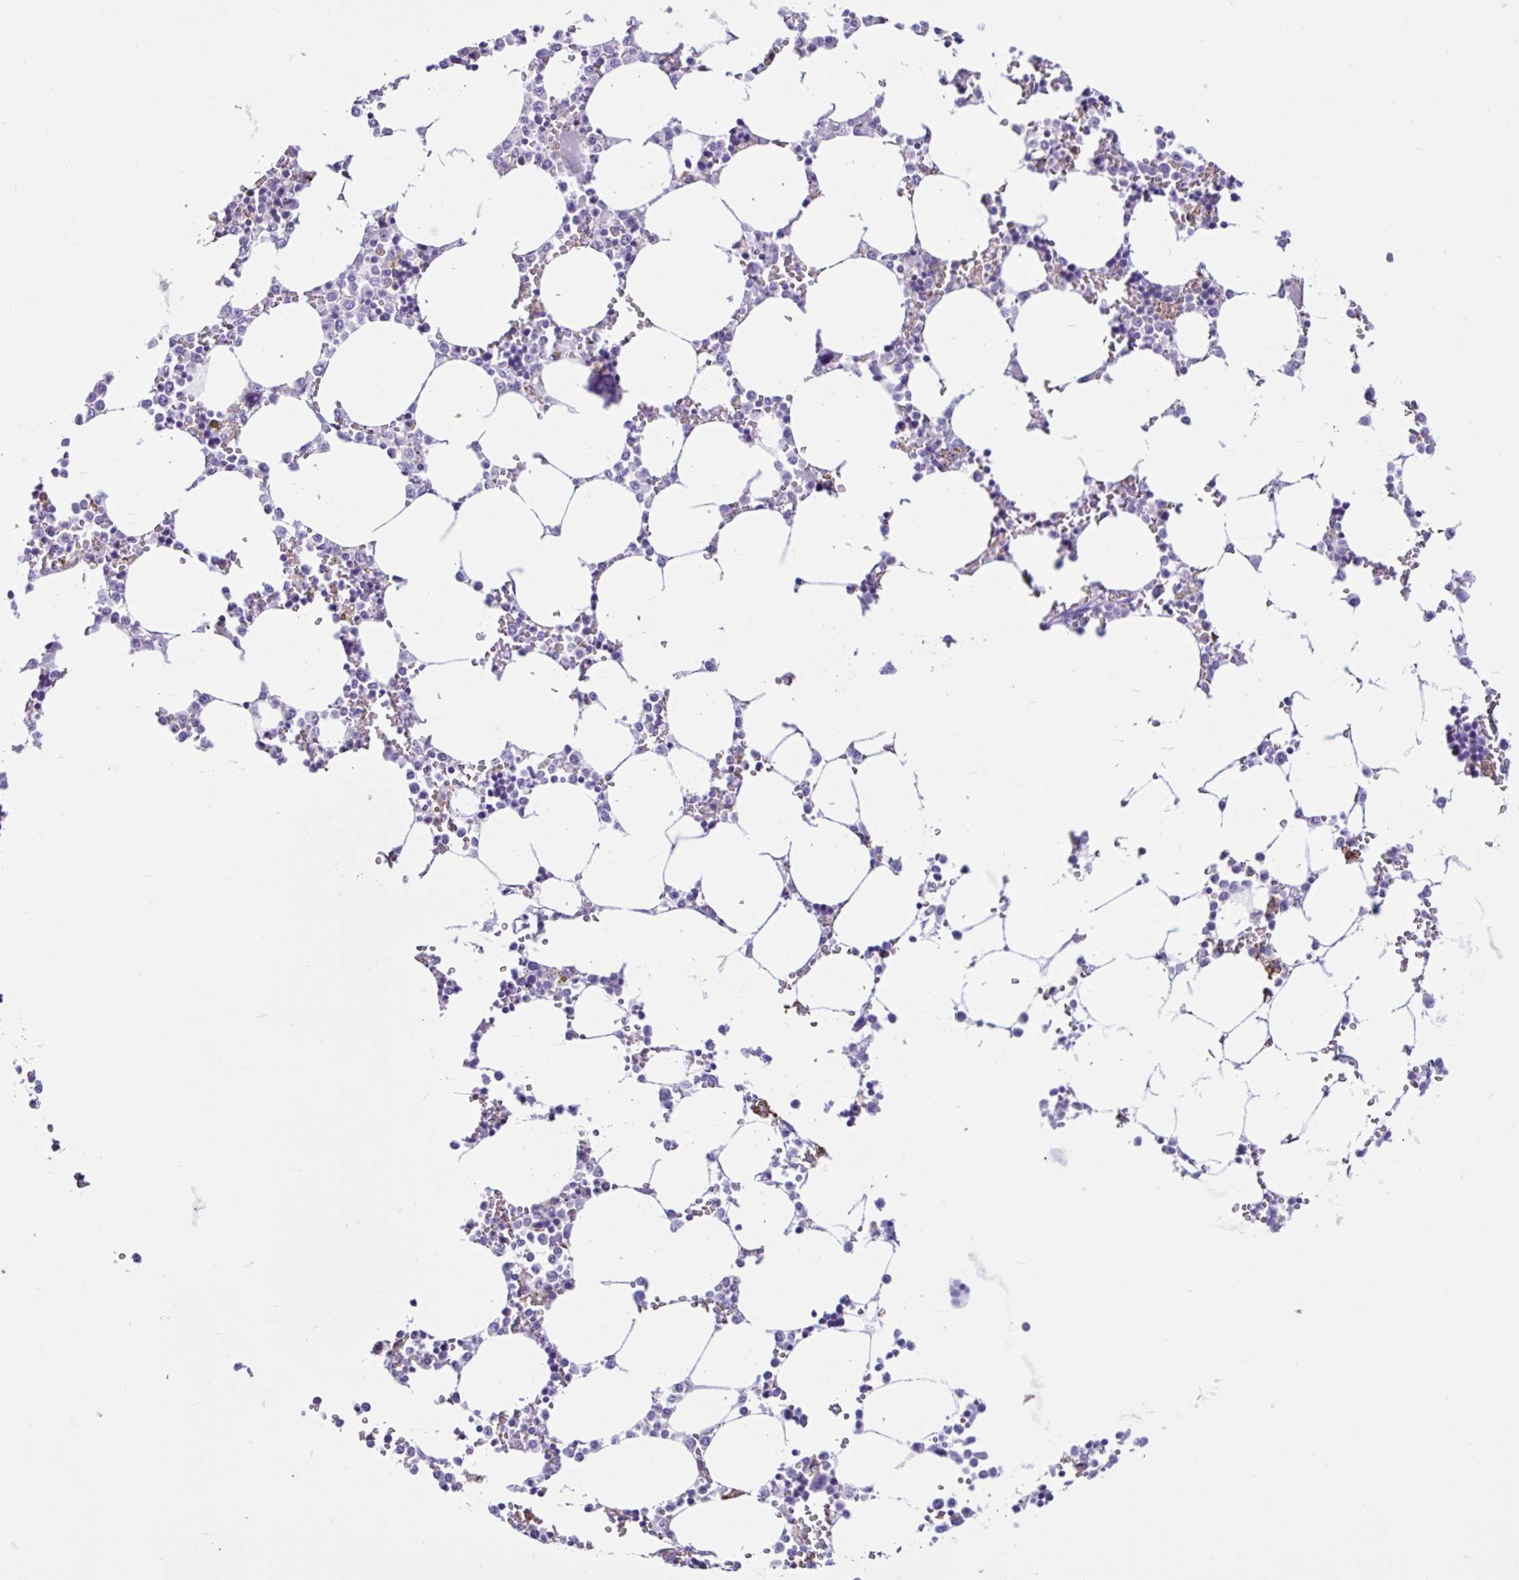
{"staining": {"intensity": "negative", "quantity": "none", "location": "none"}, "tissue": "bone marrow", "cell_type": "Hematopoietic cells", "image_type": "normal", "snomed": [{"axis": "morphology", "description": "Normal tissue, NOS"}, {"axis": "topography", "description": "Bone marrow"}], "caption": "Immunohistochemical staining of normal human bone marrow shows no significant positivity in hematopoietic cells. Nuclei are stained in blue.", "gene": "CYP19A1", "patient": {"sex": "male", "age": 64}}